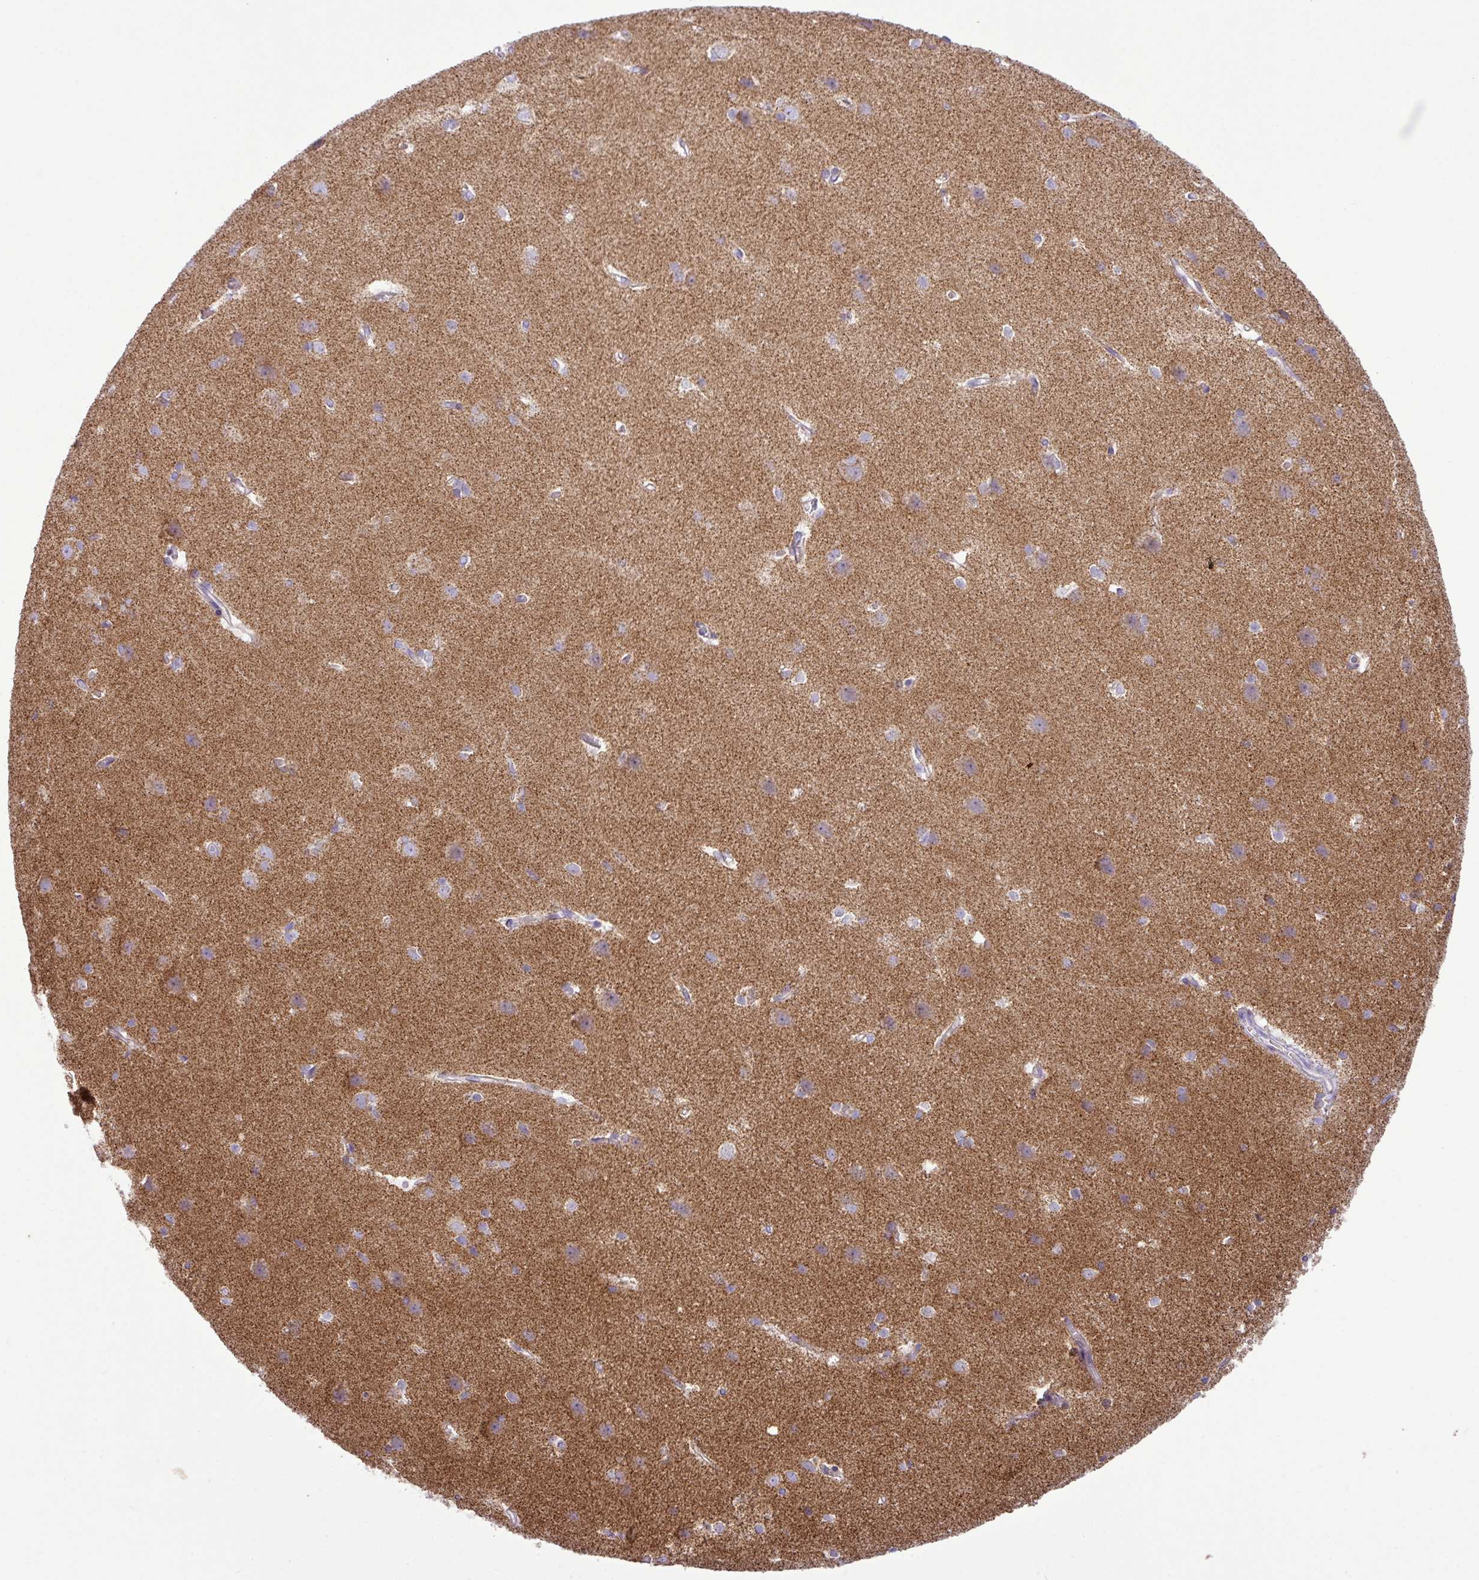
{"staining": {"intensity": "negative", "quantity": "none", "location": "none"}, "tissue": "cerebral cortex", "cell_type": "Endothelial cells", "image_type": "normal", "snomed": [{"axis": "morphology", "description": "Normal tissue, NOS"}, {"axis": "topography", "description": "Cerebral cortex"}], "caption": "Immunohistochemistry image of unremarkable cerebral cortex: cerebral cortex stained with DAB (3,3'-diaminobenzidine) demonstrates no significant protein positivity in endothelial cells.", "gene": "ZNF81", "patient": {"sex": "male", "age": 37}}